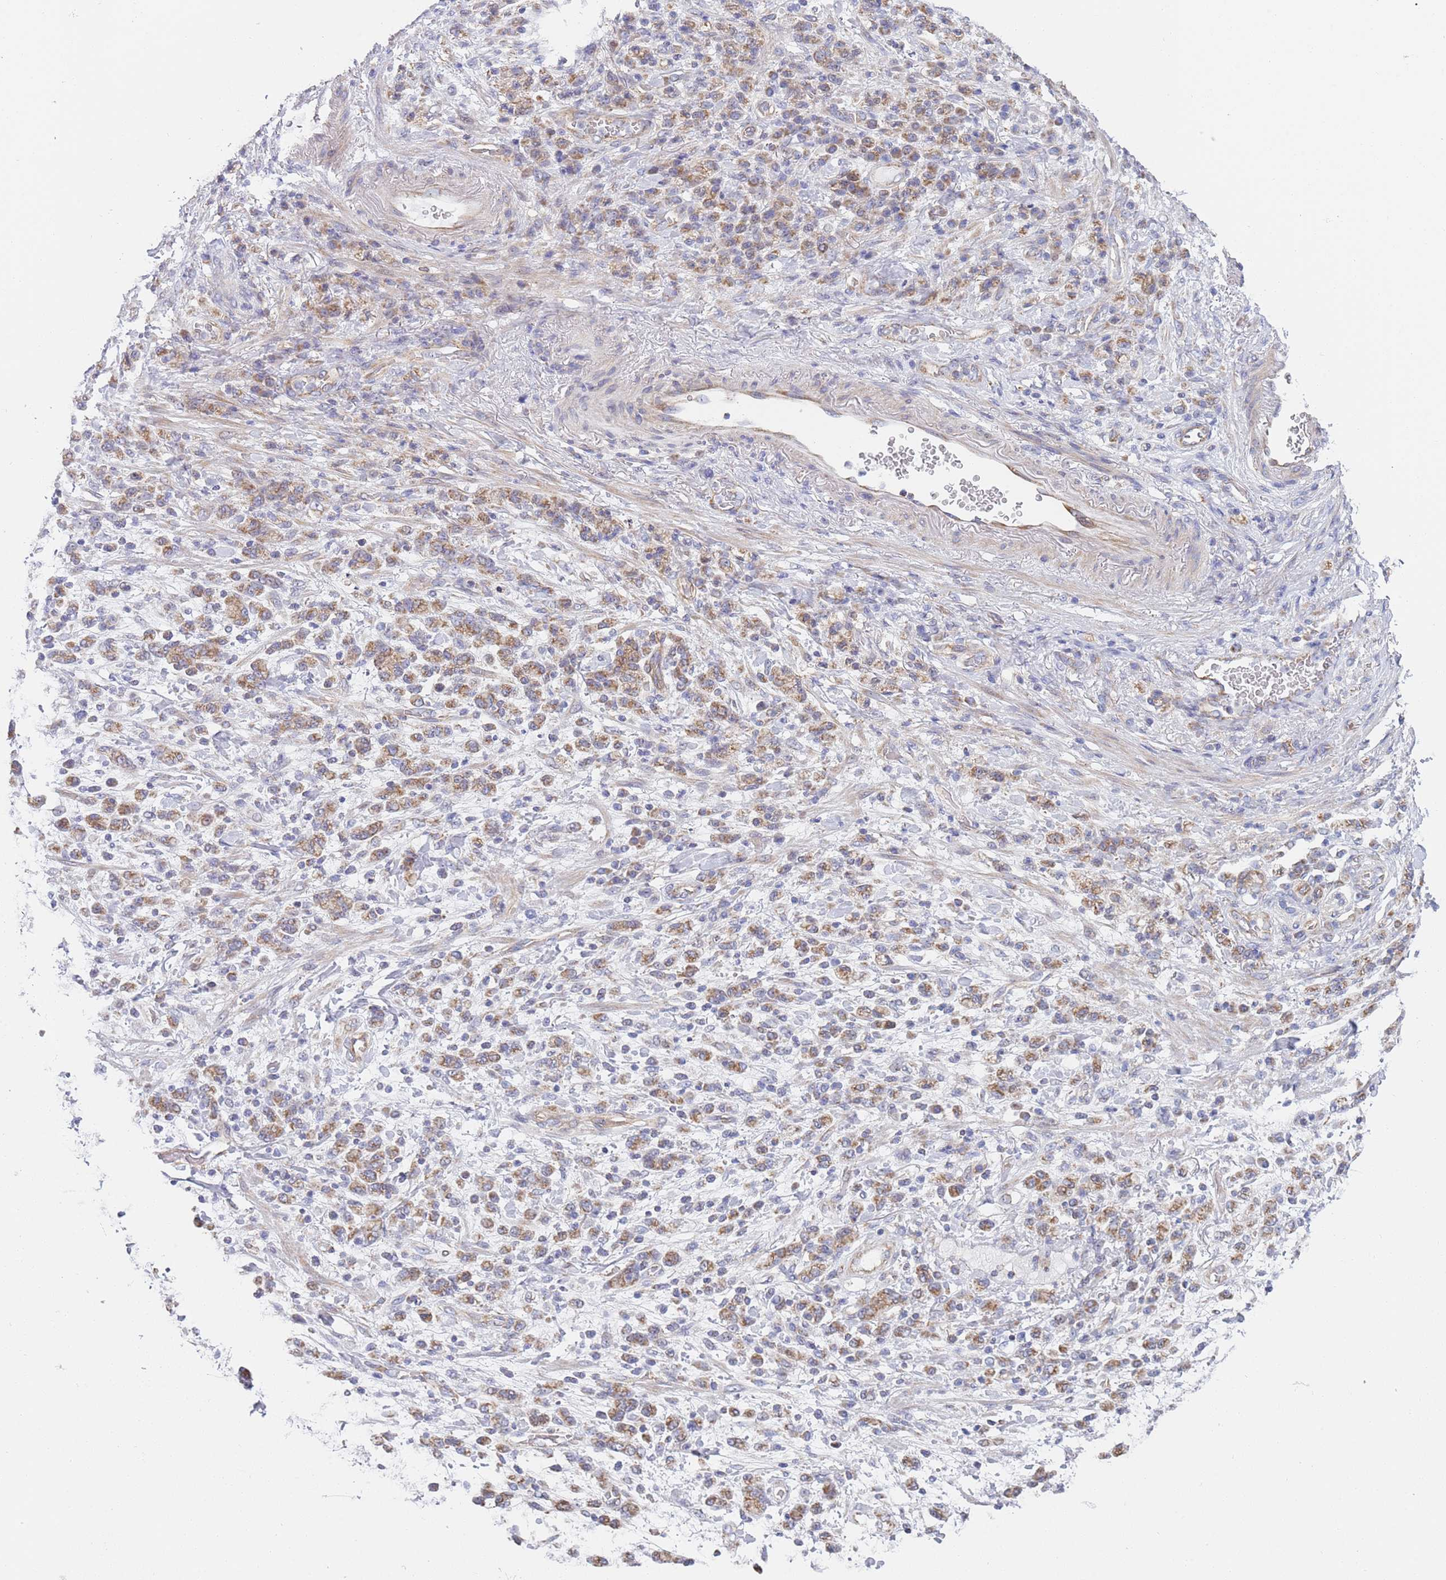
{"staining": {"intensity": "moderate", "quantity": ">75%", "location": "cytoplasmic/membranous"}, "tissue": "stomach cancer", "cell_type": "Tumor cells", "image_type": "cancer", "snomed": [{"axis": "morphology", "description": "Adenocarcinoma, NOS"}, {"axis": "topography", "description": "Stomach"}], "caption": "Protein expression by immunohistochemistry reveals moderate cytoplasmic/membranous staining in approximately >75% of tumor cells in adenocarcinoma (stomach).", "gene": "PWWP3A", "patient": {"sex": "male", "age": 77}}